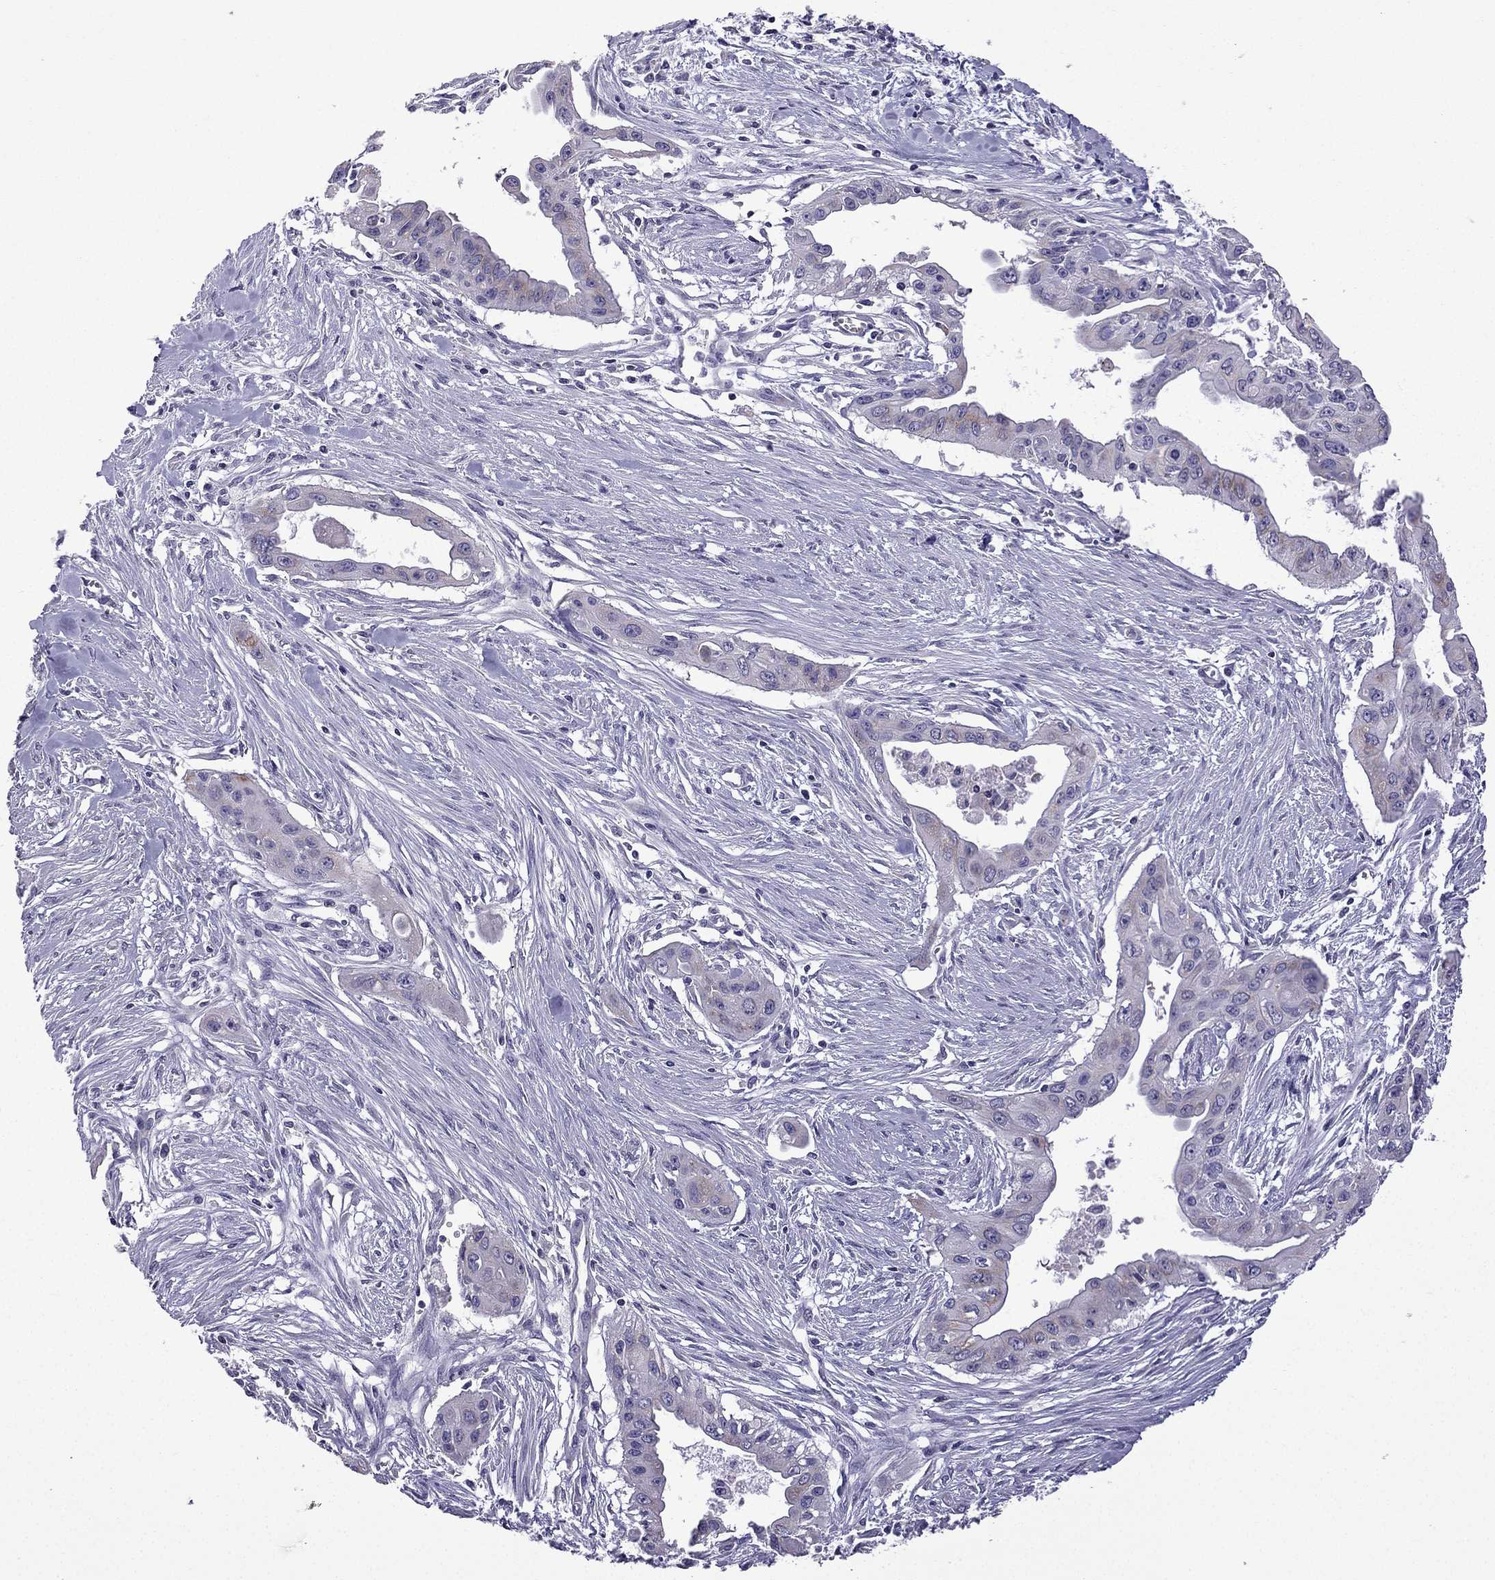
{"staining": {"intensity": "negative", "quantity": "none", "location": "none"}, "tissue": "pancreatic cancer", "cell_type": "Tumor cells", "image_type": "cancer", "snomed": [{"axis": "morphology", "description": "Adenocarcinoma, NOS"}, {"axis": "topography", "description": "Pancreas"}], "caption": "Tumor cells are negative for brown protein staining in adenocarcinoma (pancreatic).", "gene": "TTN", "patient": {"sex": "male", "age": 60}}